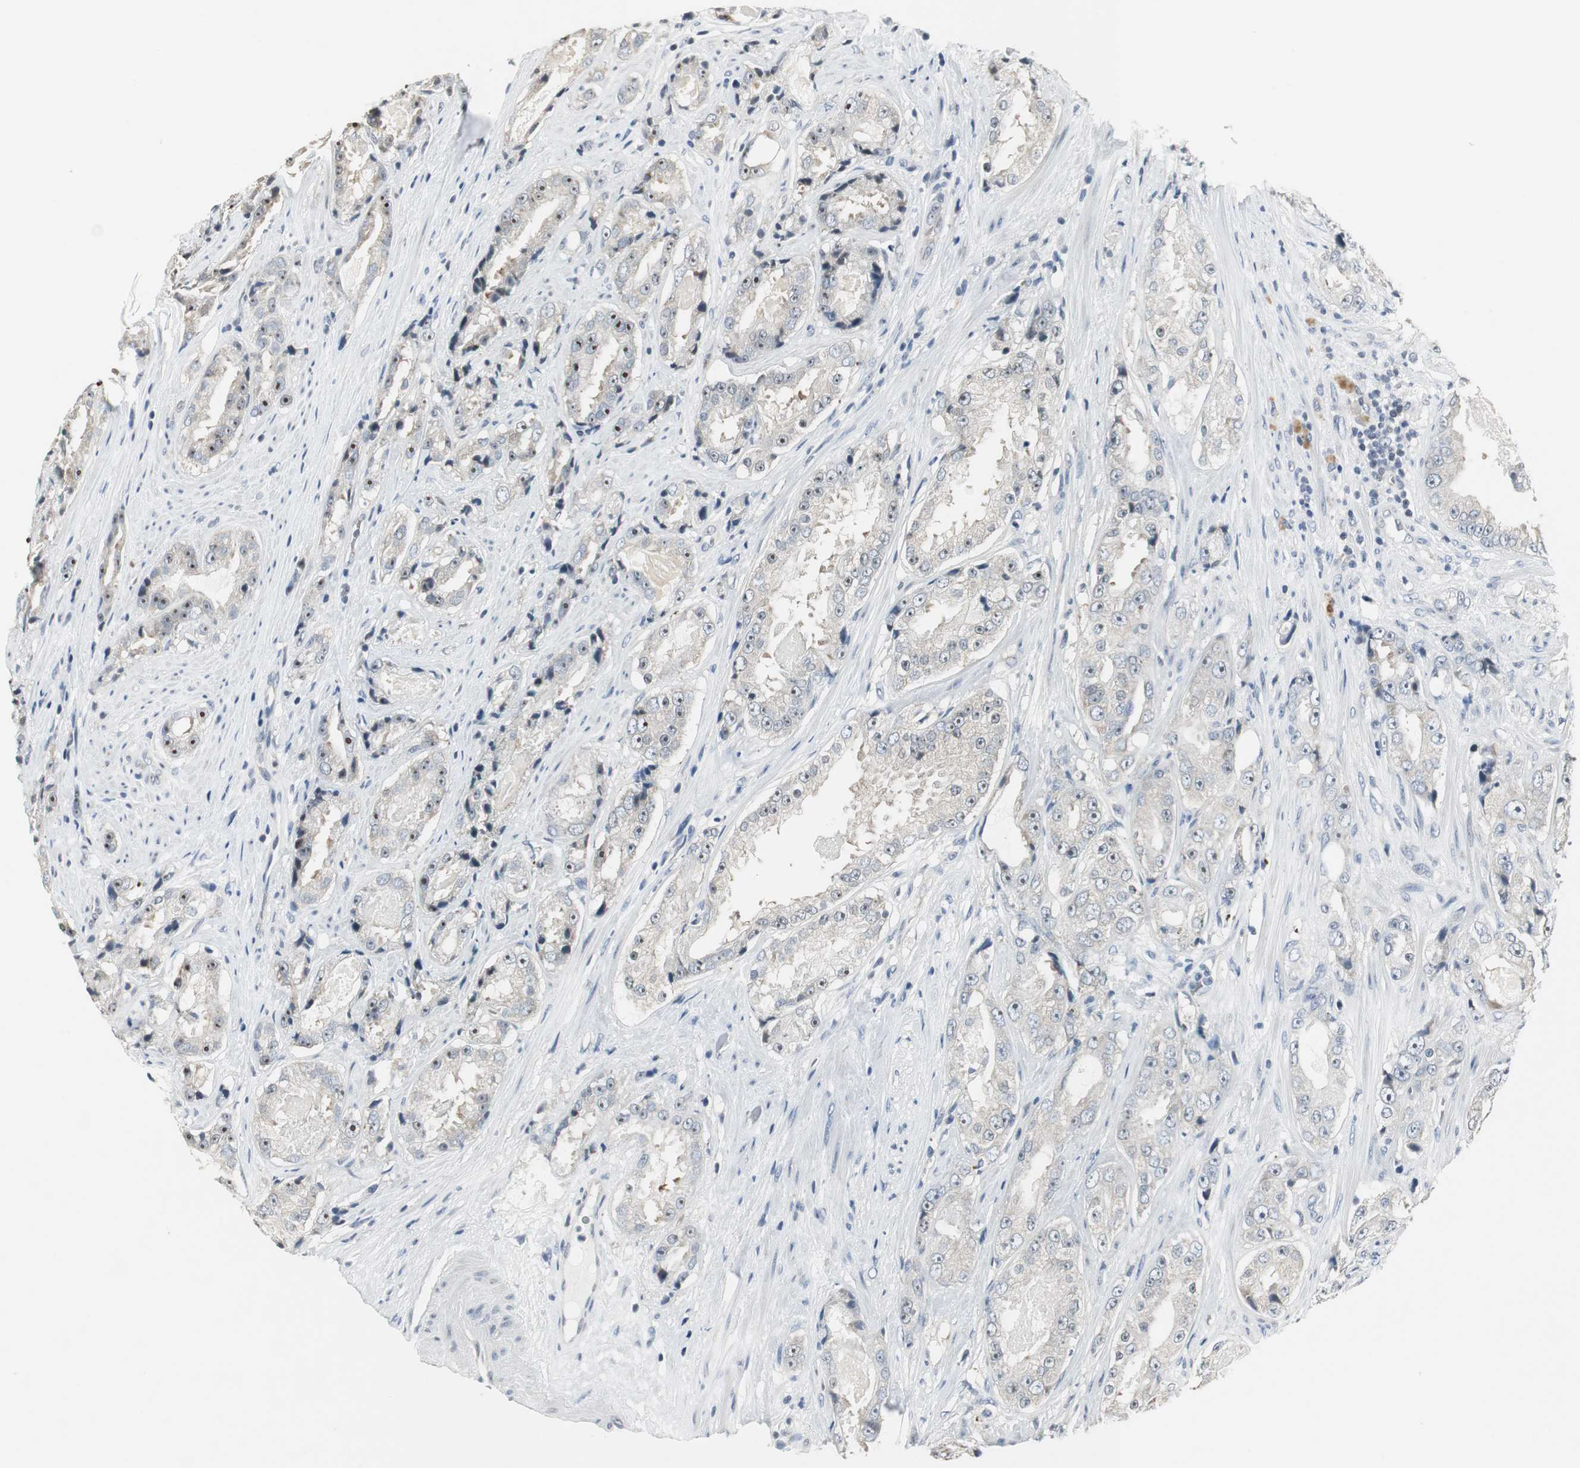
{"staining": {"intensity": "negative", "quantity": "none", "location": "none"}, "tissue": "prostate cancer", "cell_type": "Tumor cells", "image_type": "cancer", "snomed": [{"axis": "morphology", "description": "Adenocarcinoma, High grade"}, {"axis": "topography", "description": "Prostate"}], "caption": "This photomicrograph is of prostate cancer (adenocarcinoma (high-grade)) stained with IHC to label a protein in brown with the nuclei are counter-stained blue. There is no staining in tumor cells.", "gene": "CCT5", "patient": {"sex": "male", "age": 73}}